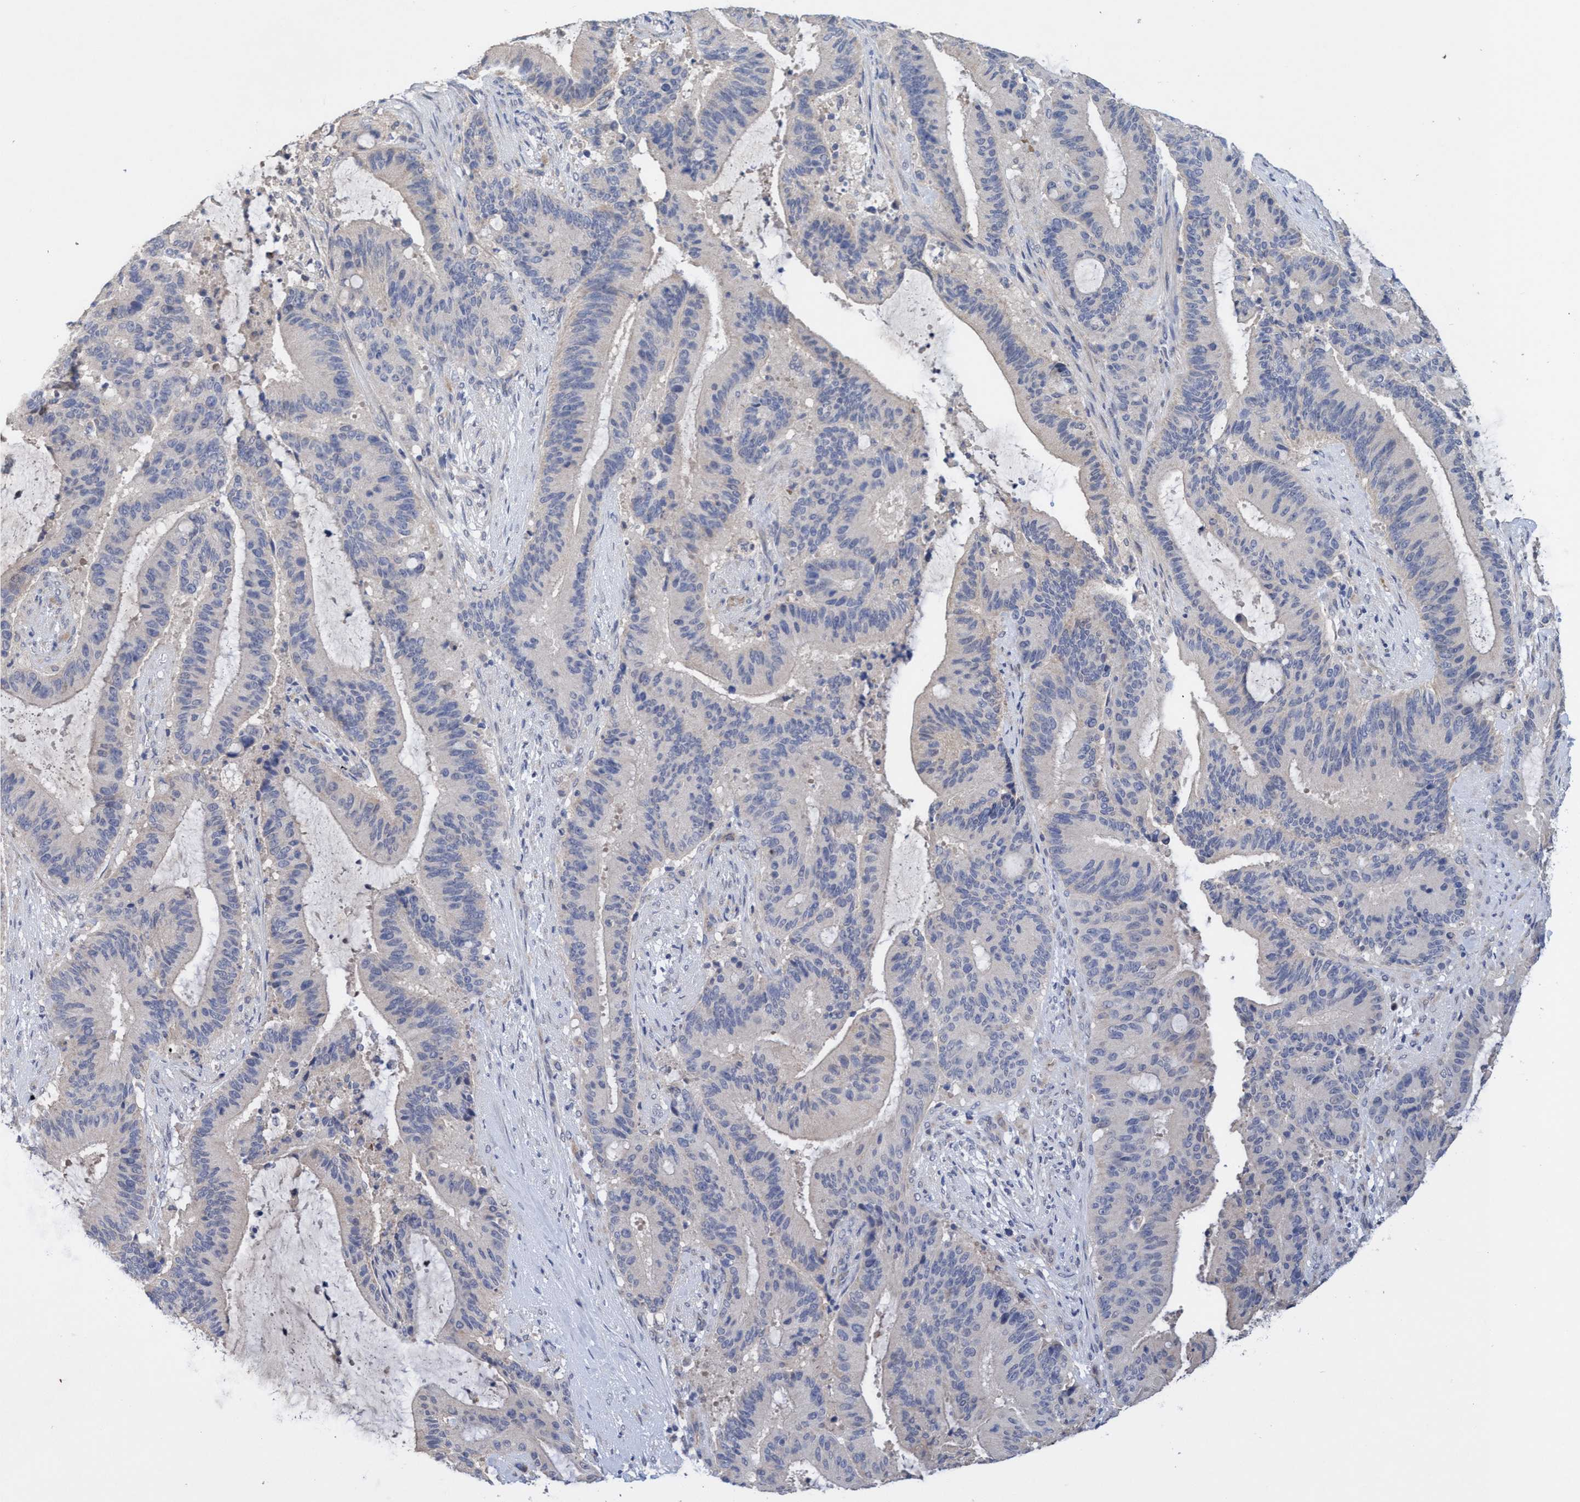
{"staining": {"intensity": "negative", "quantity": "none", "location": "none"}, "tissue": "liver cancer", "cell_type": "Tumor cells", "image_type": "cancer", "snomed": [{"axis": "morphology", "description": "Normal tissue, NOS"}, {"axis": "morphology", "description": "Cholangiocarcinoma"}, {"axis": "topography", "description": "Liver"}, {"axis": "topography", "description": "Peripheral nerve tissue"}], "caption": "Tumor cells show no significant protein positivity in liver cancer (cholangiocarcinoma). (Immunohistochemistry (ihc), brightfield microscopy, high magnification).", "gene": "SEMA4D", "patient": {"sex": "female", "age": 73}}